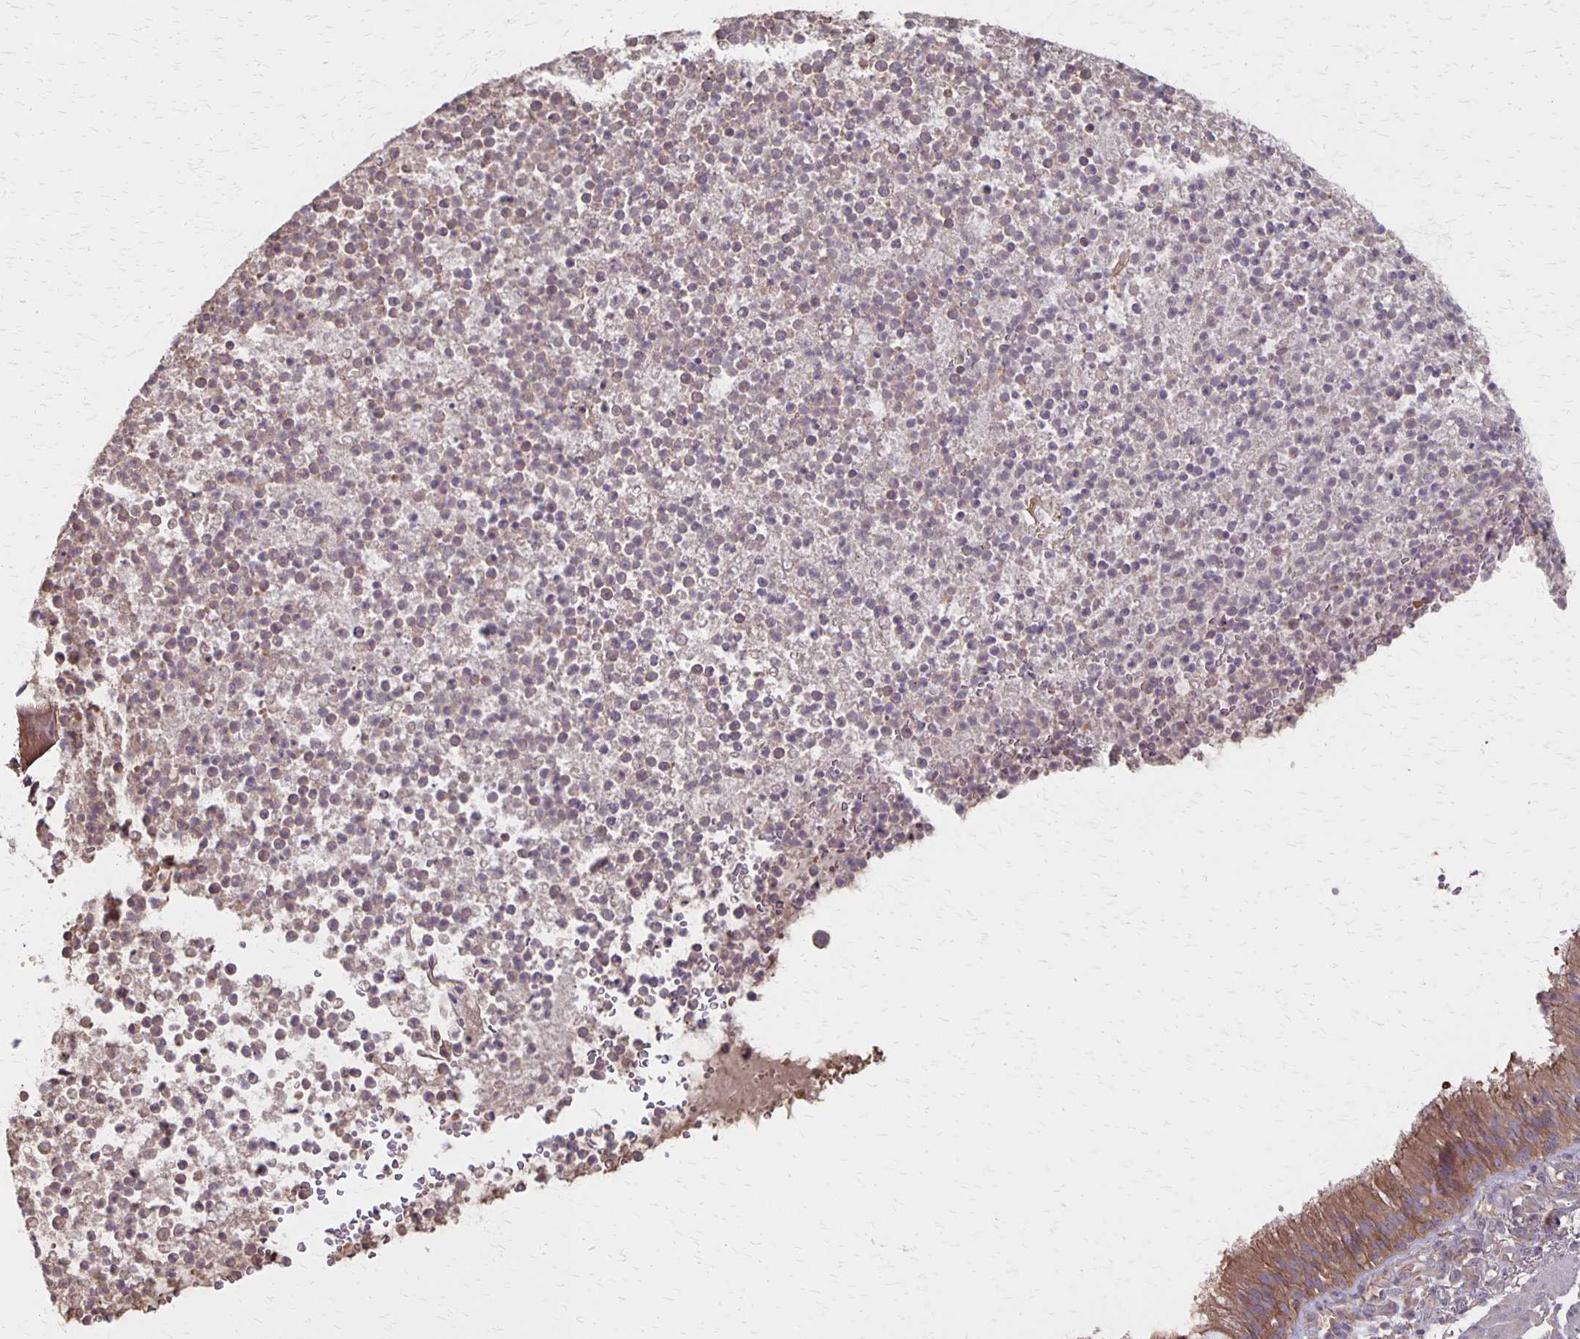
{"staining": {"intensity": "moderate", "quantity": ">75%", "location": "cytoplasmic/membranous"}, "tissue": "bronchus", "cell_type": "Respiratory epithelial cells", "image_type": "normal", "snomed": [{"axis": "morphology", "description": "Normal tissue, NOS"}, {"axis": "topography", "description": "Cartilage tissue"}, {"axis": "topography", "description": "Bronchus"}], "caption": "A medium amount of moderate cytoplasmic/membranous positivity is seen in approximately >75% of respiratory epithelial cells in benign bronchus.", "gene": "PROM2", "patient": {"sex": "male", "age": 56}}